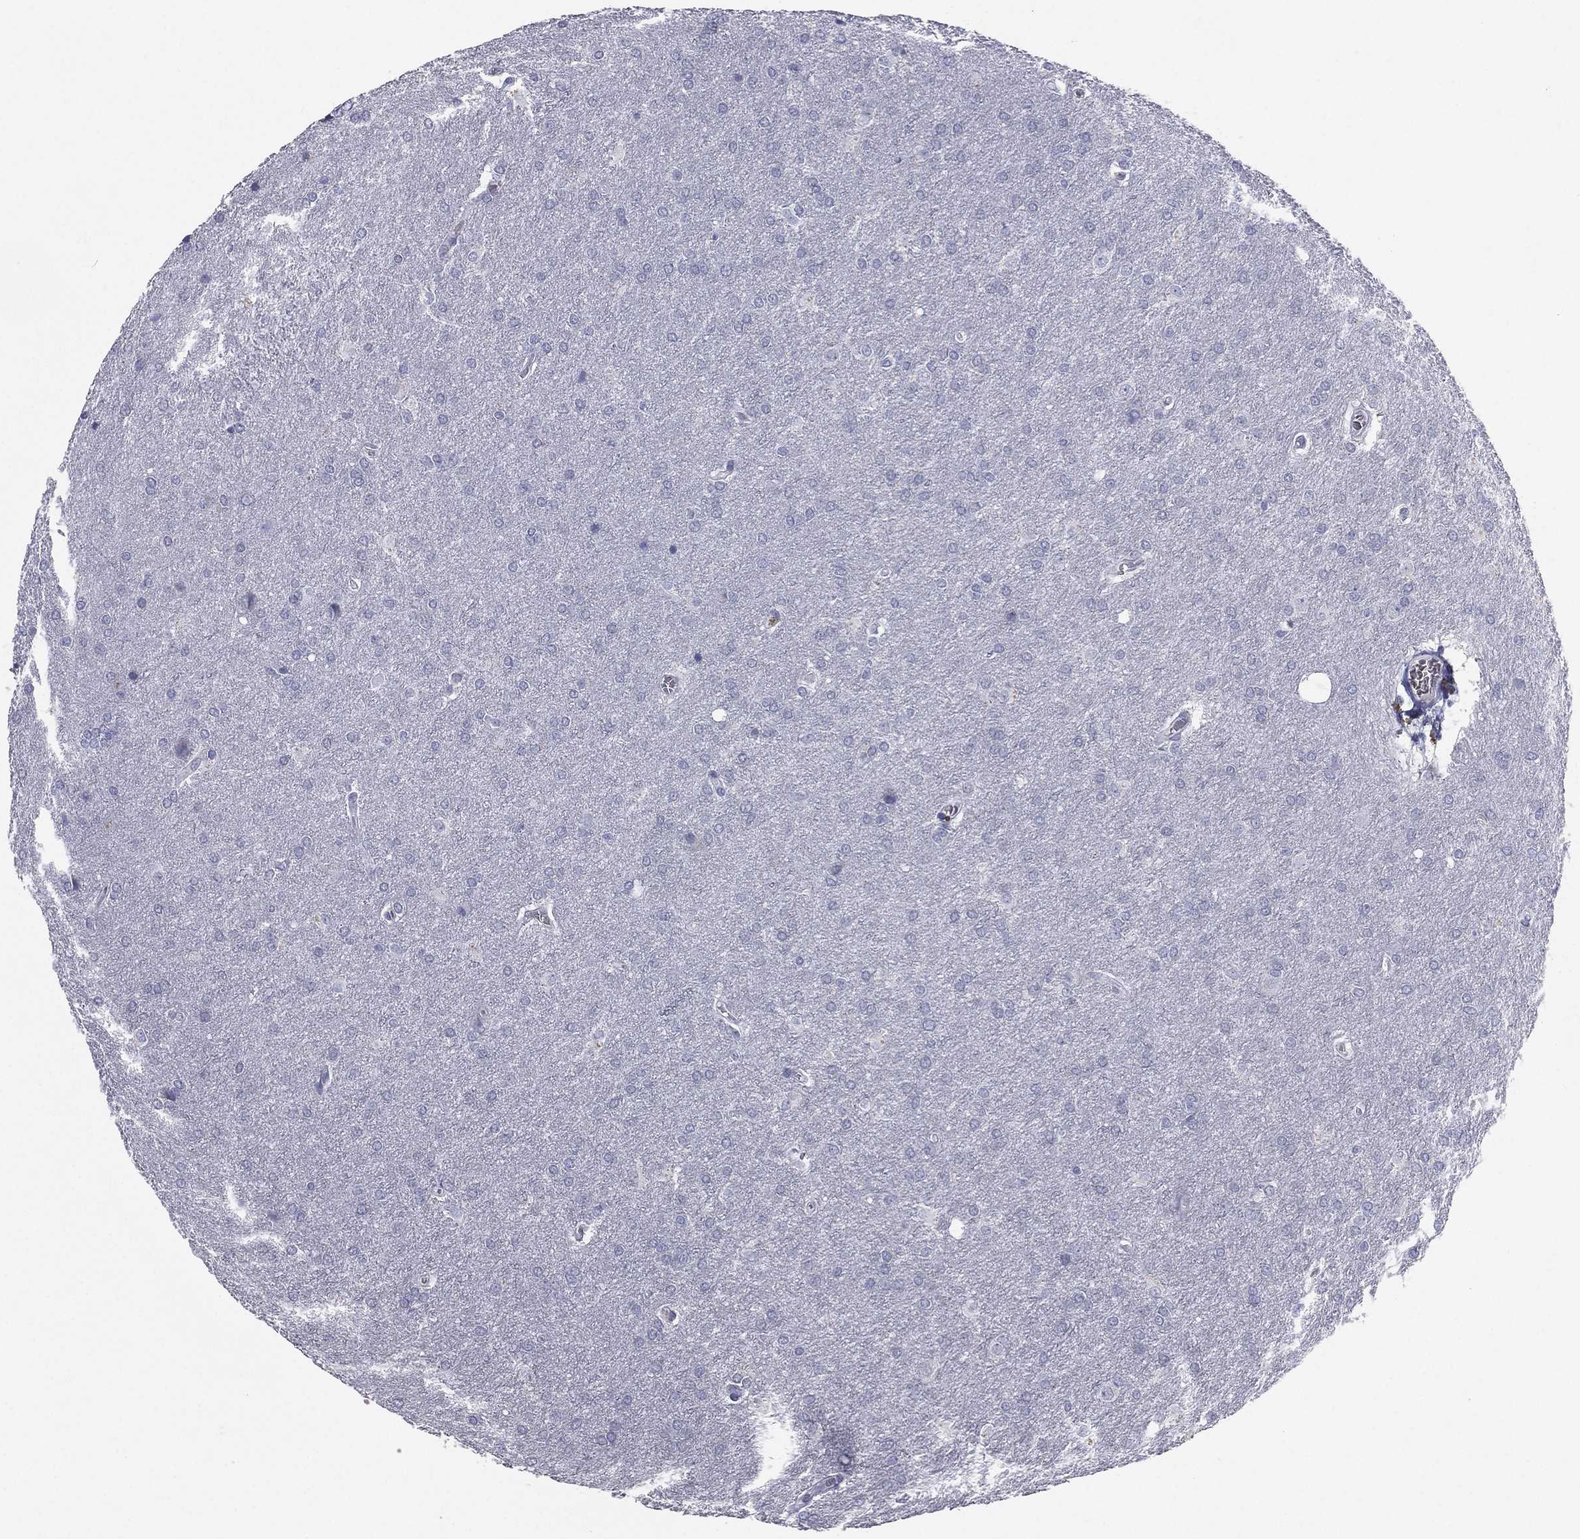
{"staining": {"intensity": "negative", "quantity": "none", "location": "none"}, "tissue": "glioma", "cell_type": "Tumor cells", "image_type": "cancer", "snomed": [{"axis": "morphology", "description": "Glioma, malignant, Low grade"}, {"axis": "topography", "description": "Brain"}], "caption": "A high-resolution image shows immunohistochemistry (IHC) staining of malignant glioma (low-grade), which displays no significant positivity in tumor cells.", "gene": "ESX1", "patient": {"sex": "female", "age": 32}}